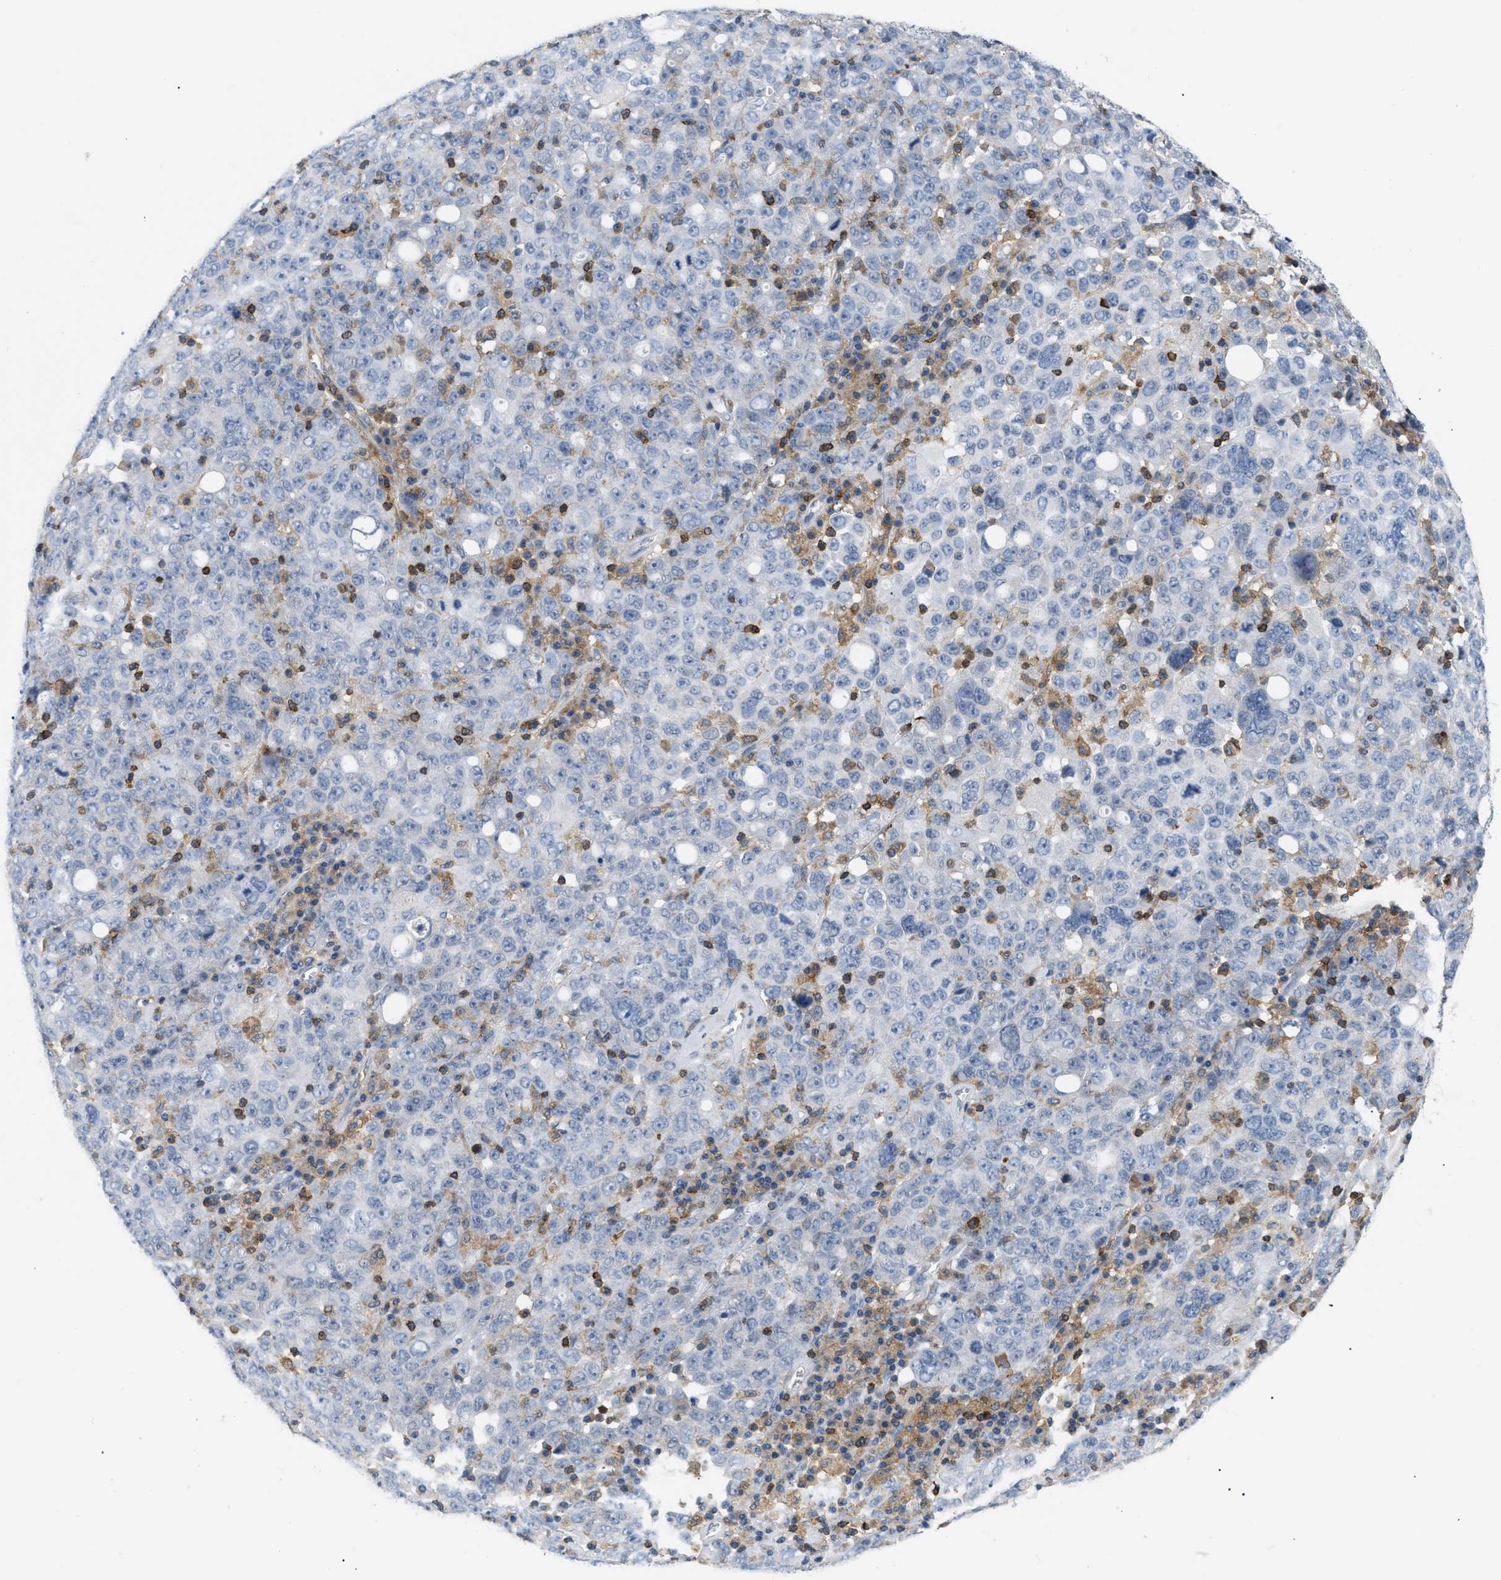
{"staining": {"intensity": "negative", "quantity": "none", "location": "none"}, "tissue": "ovarian cancer", "cell_type": "Tumor cells", "image_type": "cancer", "snomed": [{"axis": "morphology", "description": "Carcinoma, endometroid"}, {"axis": "topography", "description": "Ovary"}], "caption": "Human ovarian endometroid carcinoma stained for a protein using immunohistochemistry displays no positivity in tumor cells.", "gene": "INPP5D", "patient": {"sex": "female", "age": 62}}